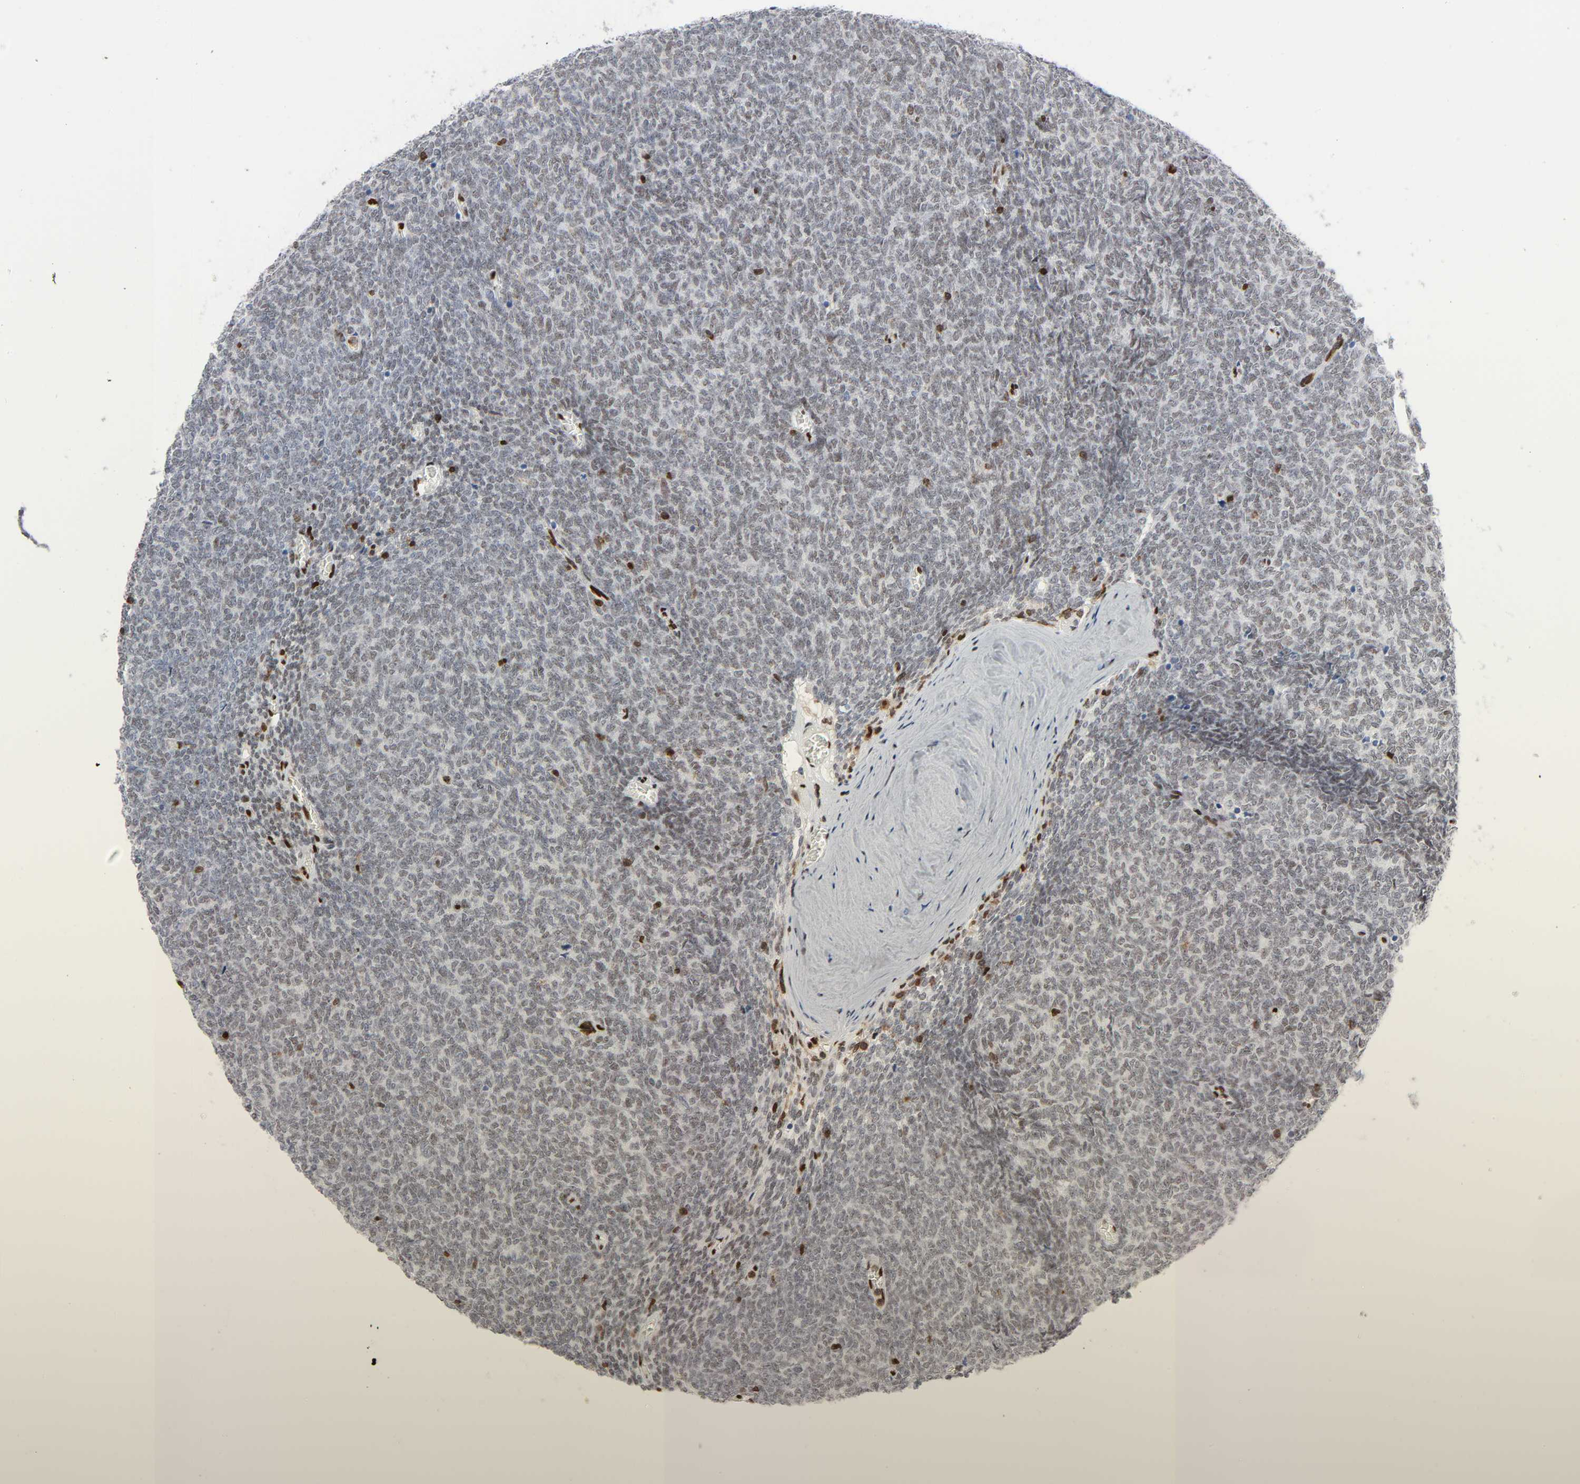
{"staining": {"intensity": "moderate", "quantity": "<25%", "location": "nuclear"}, "tissue": "renal cancer", "cell_type": "Tumor cells", "image_type": "cancer", "snomed": [{"axis": "morphology", "description": "Neoplasm, malignant, NOS"}, {"axis": "topography", "description": "Kidney"}], "caption": "Renal cancer stained for a protein (brown) reveals moderate nuclear positive expression in about <25% of tumor cells.", "gene": "WAS", "patient": {"sex": "male", "age": 28}}